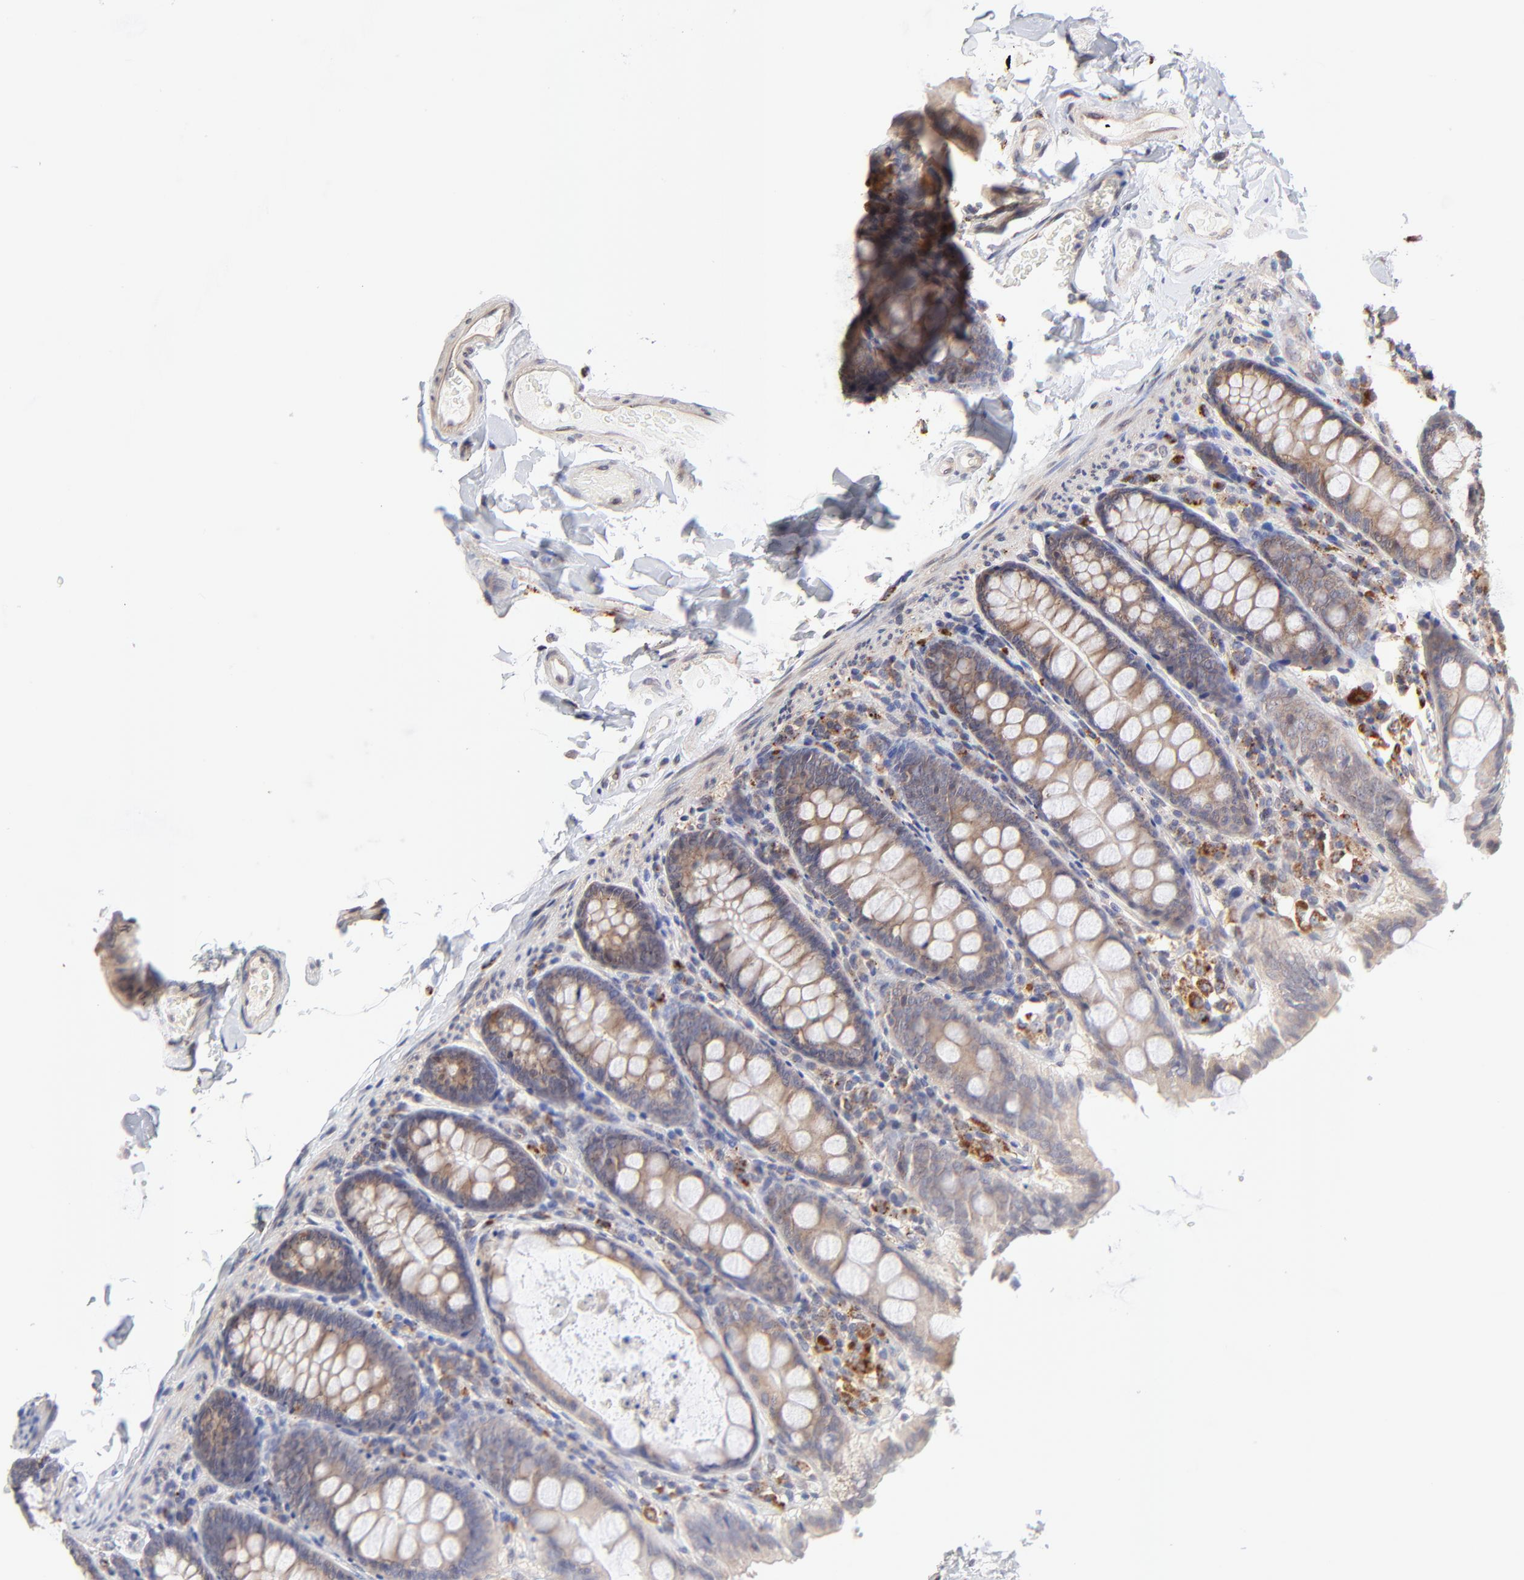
{"staining": {"intensity": "weak", "quantity": ">75%", "location": "cytoplasmic/membranous"}, "tissue": "colon", "cell_type": "Endothelial cells", "image_type": "normal", "snomed": [{"axis": "morphology", "description": "Normal tissue, NOS"}, {"axis": "topography", "description": "Colon"}], "caption": "Protein analysis of unremarkable colon displays weak cytoplasmic/membranous staining in about >75% of endothelial cells. (DAB IHC, brown staining for protein, blue staining for nuclei).", "gene": "PDE4B", "patient": {"sex": "female", "age": 61}}